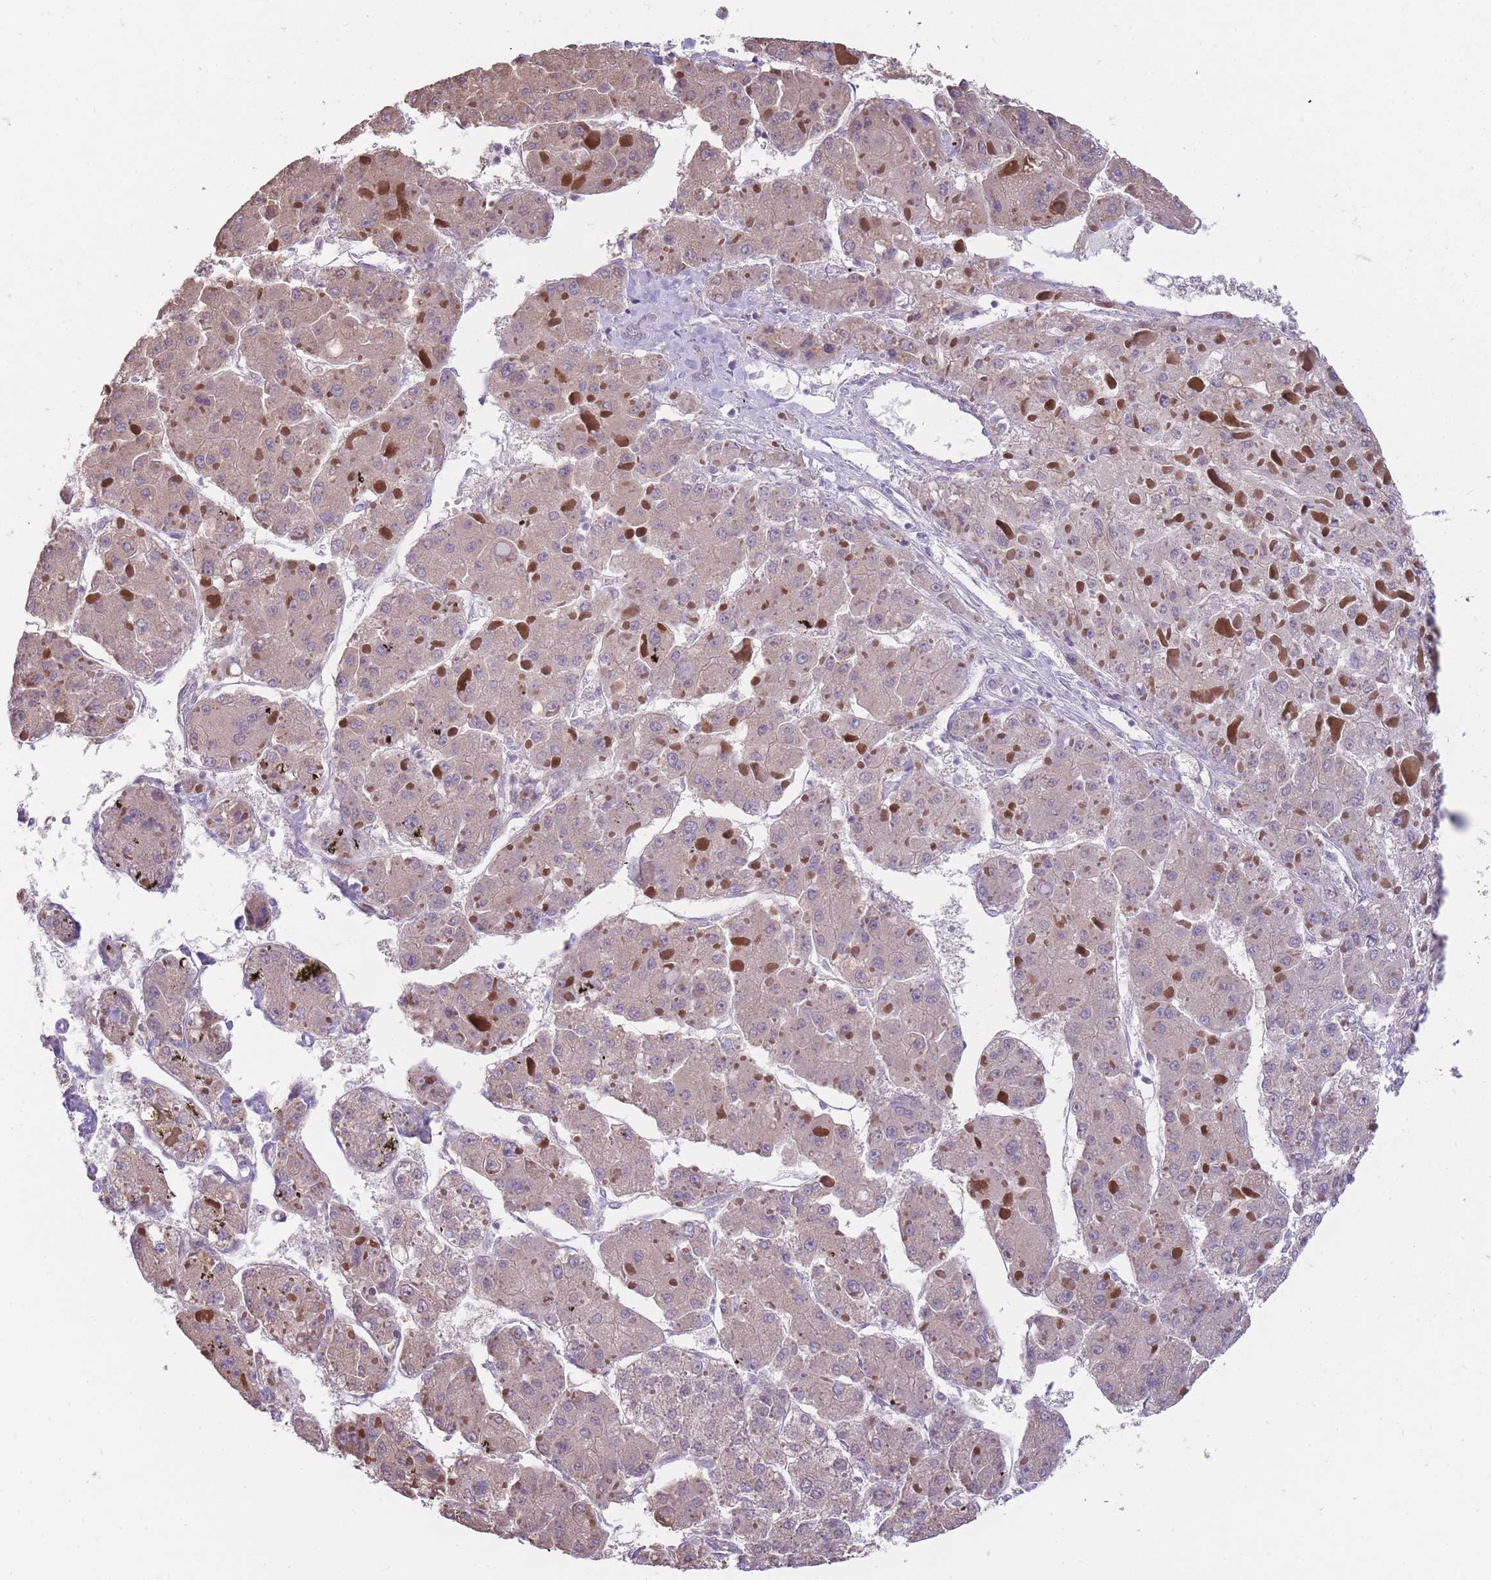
{"staining": {"intensity": "moderate", "quantity": ">75%", "location": "cytoplasmic/membranous"}, "tissue": "liver cancer", "cell_type": "Tumor cells", "image_type": "cancer", "snomed": [{"axis": "morphology", "description": "Carcinoma, Hepatocellular, NOS"}, {"axis": "topography", "description": "Liver"}], "caption": "Immunohistochemical staining of human liver cancer demonstrates medium levels of moderate cytoplasmic/membranous positivity in about >75% of tumor cells.", "gene": "NELL1", "patient": {"sex": "female", "age": 73}}